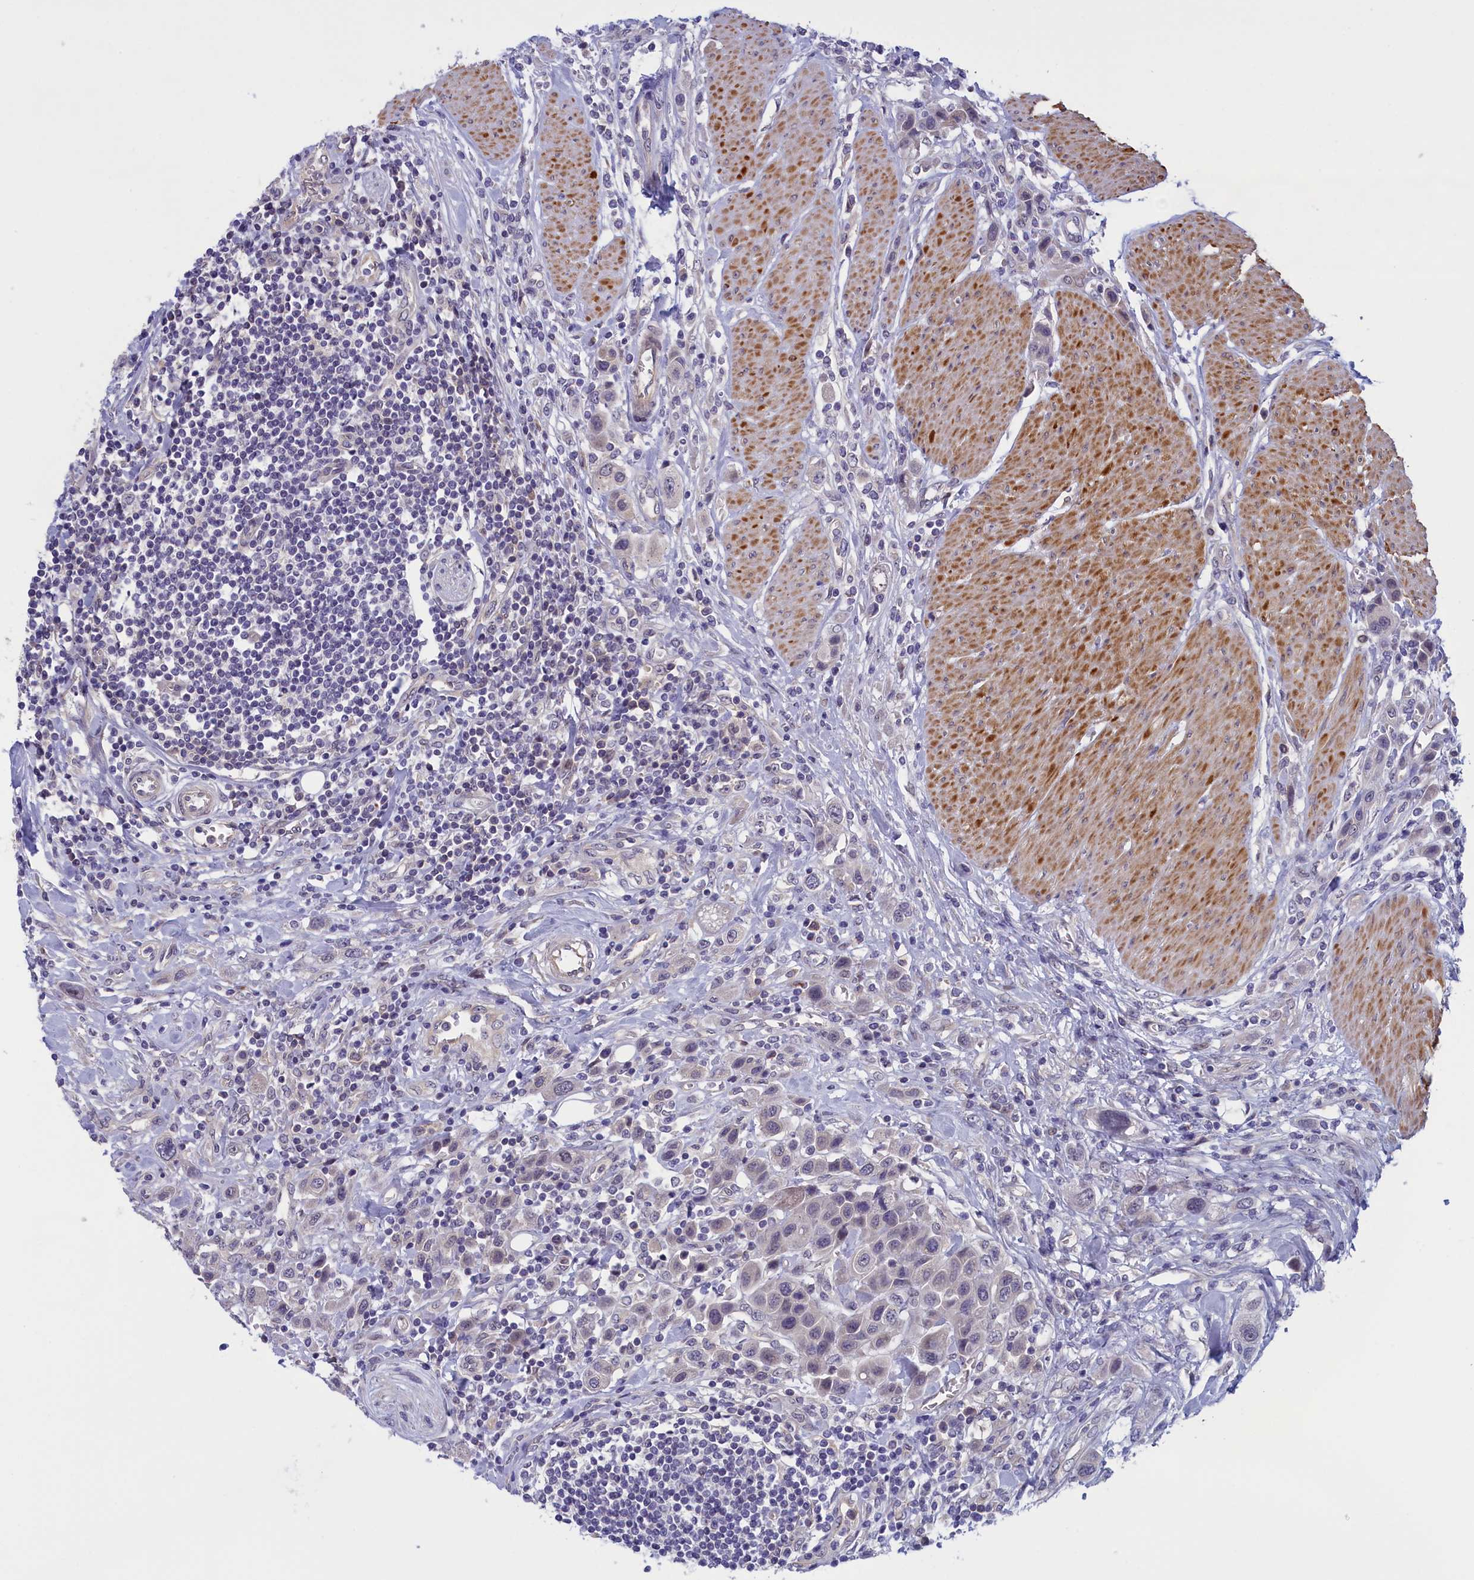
{"staining": {"intensity": "negative", "quantity": "none", "location": "none"}, "tissue": "urothelial cancer", "cell_type": "Tumor cells", "image_type": "cancer", "snomed": [{"axis": "morphology", "description": "Urothelial carcinoma, High grade"}, {"axis": "topography", "description": "Urinary bladder"}], "caption": "A high-resolution photomicrograph shows immunohistochemistry (IHC) staining of urothelial cancer, which exhibits no significant expression in tumor cells.", "gene": "IGFALS", "patient": {"sex": "male", "age": 50}}